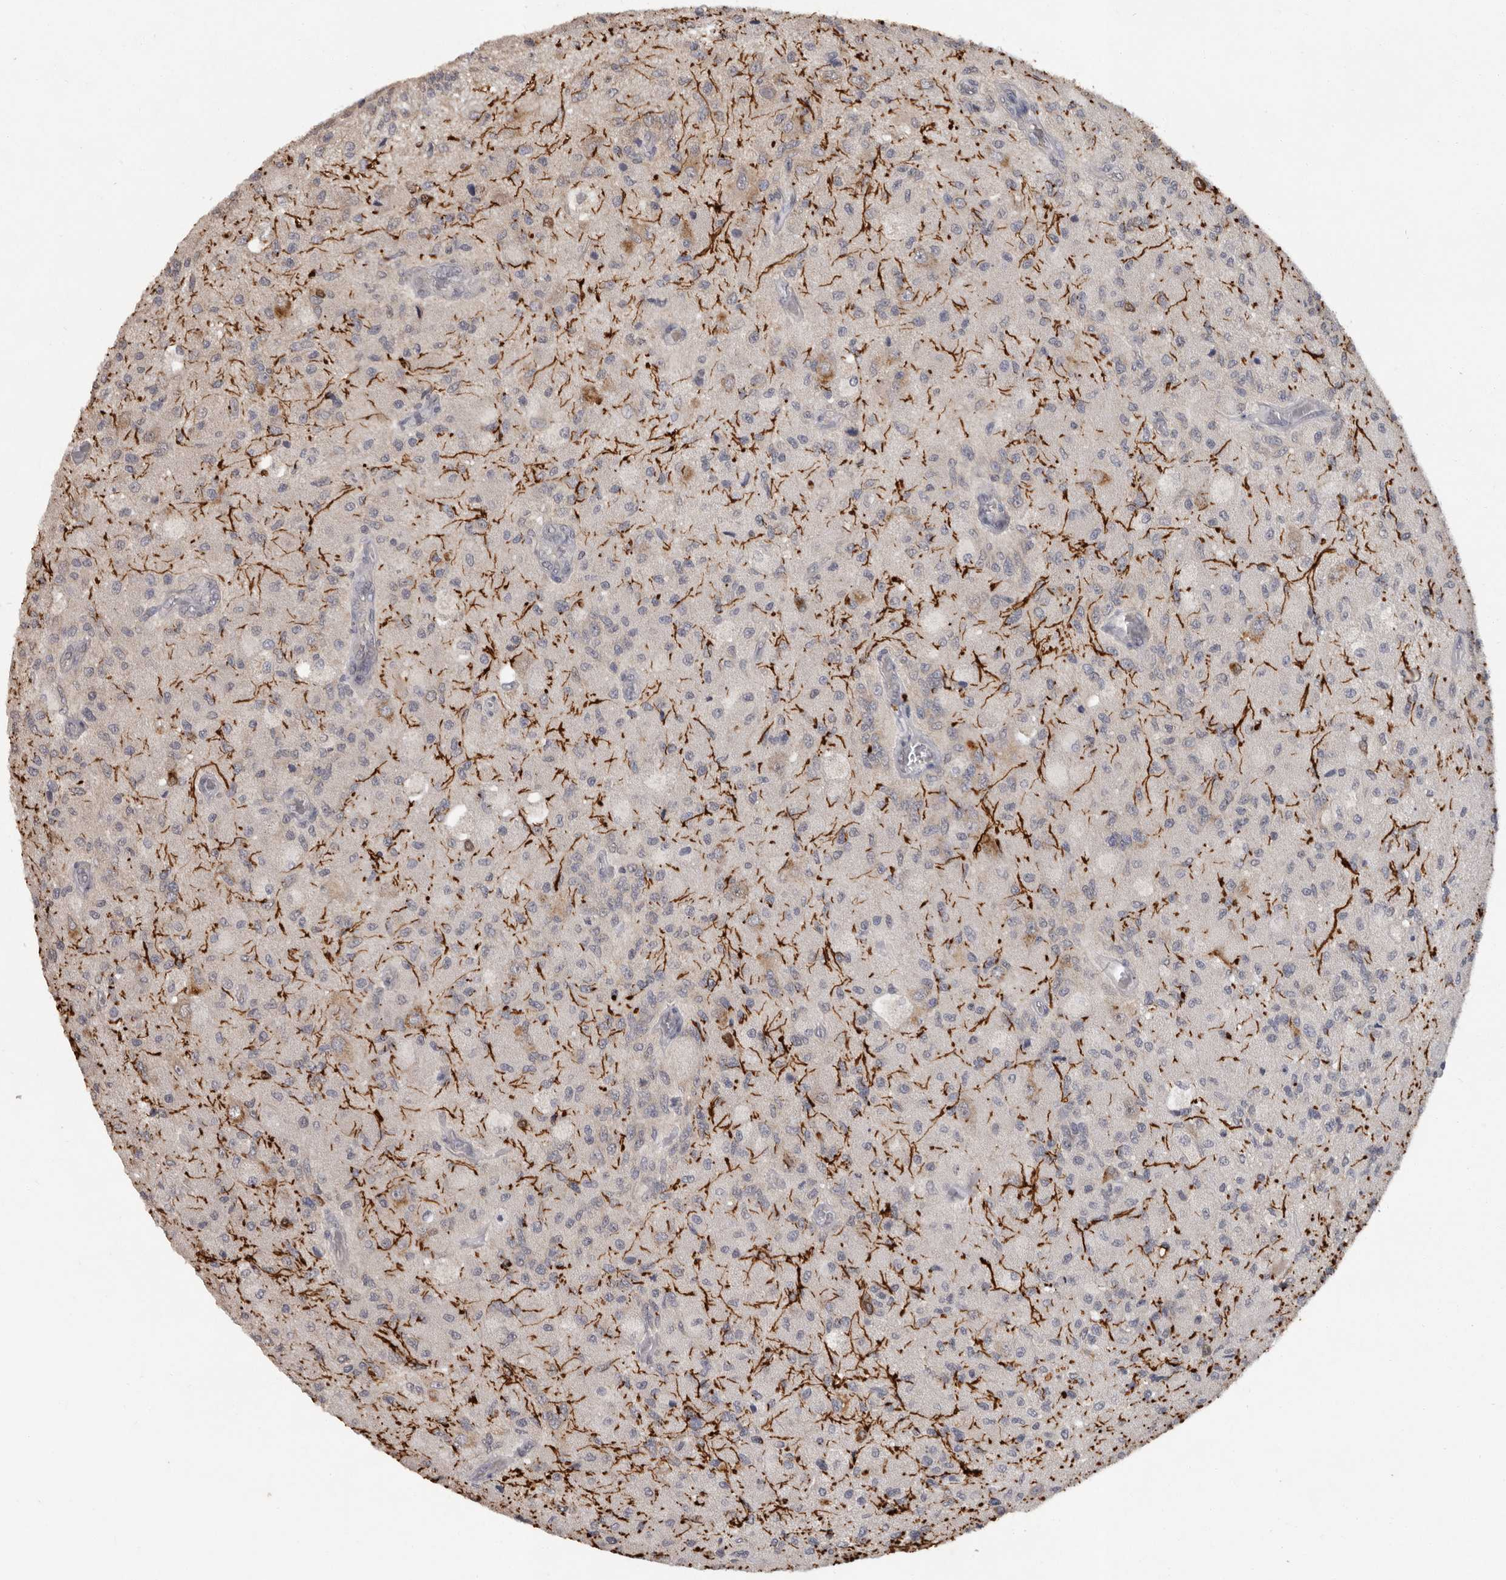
{"staining": {"intensity": "negative", "quantity": "none", "location": "none"}, "tissue": "glioma", "cell_type": "Tumor cells", "image_type": "cancer", "snomed": [{"axis": "morphology", "description": "Normal tissue, NOS"}, {"axis": "morphology", "description": "Glioma, malignant, High grade"}, {"axis": "topography", "description": "Cerebral cortex"}], "caption": "Malignant glioma (high-grade) stained for a protein using IHC displays no positivity tumor cells.", "gene": "MTF1", "patient": {"sex": "male", "age": 77}}